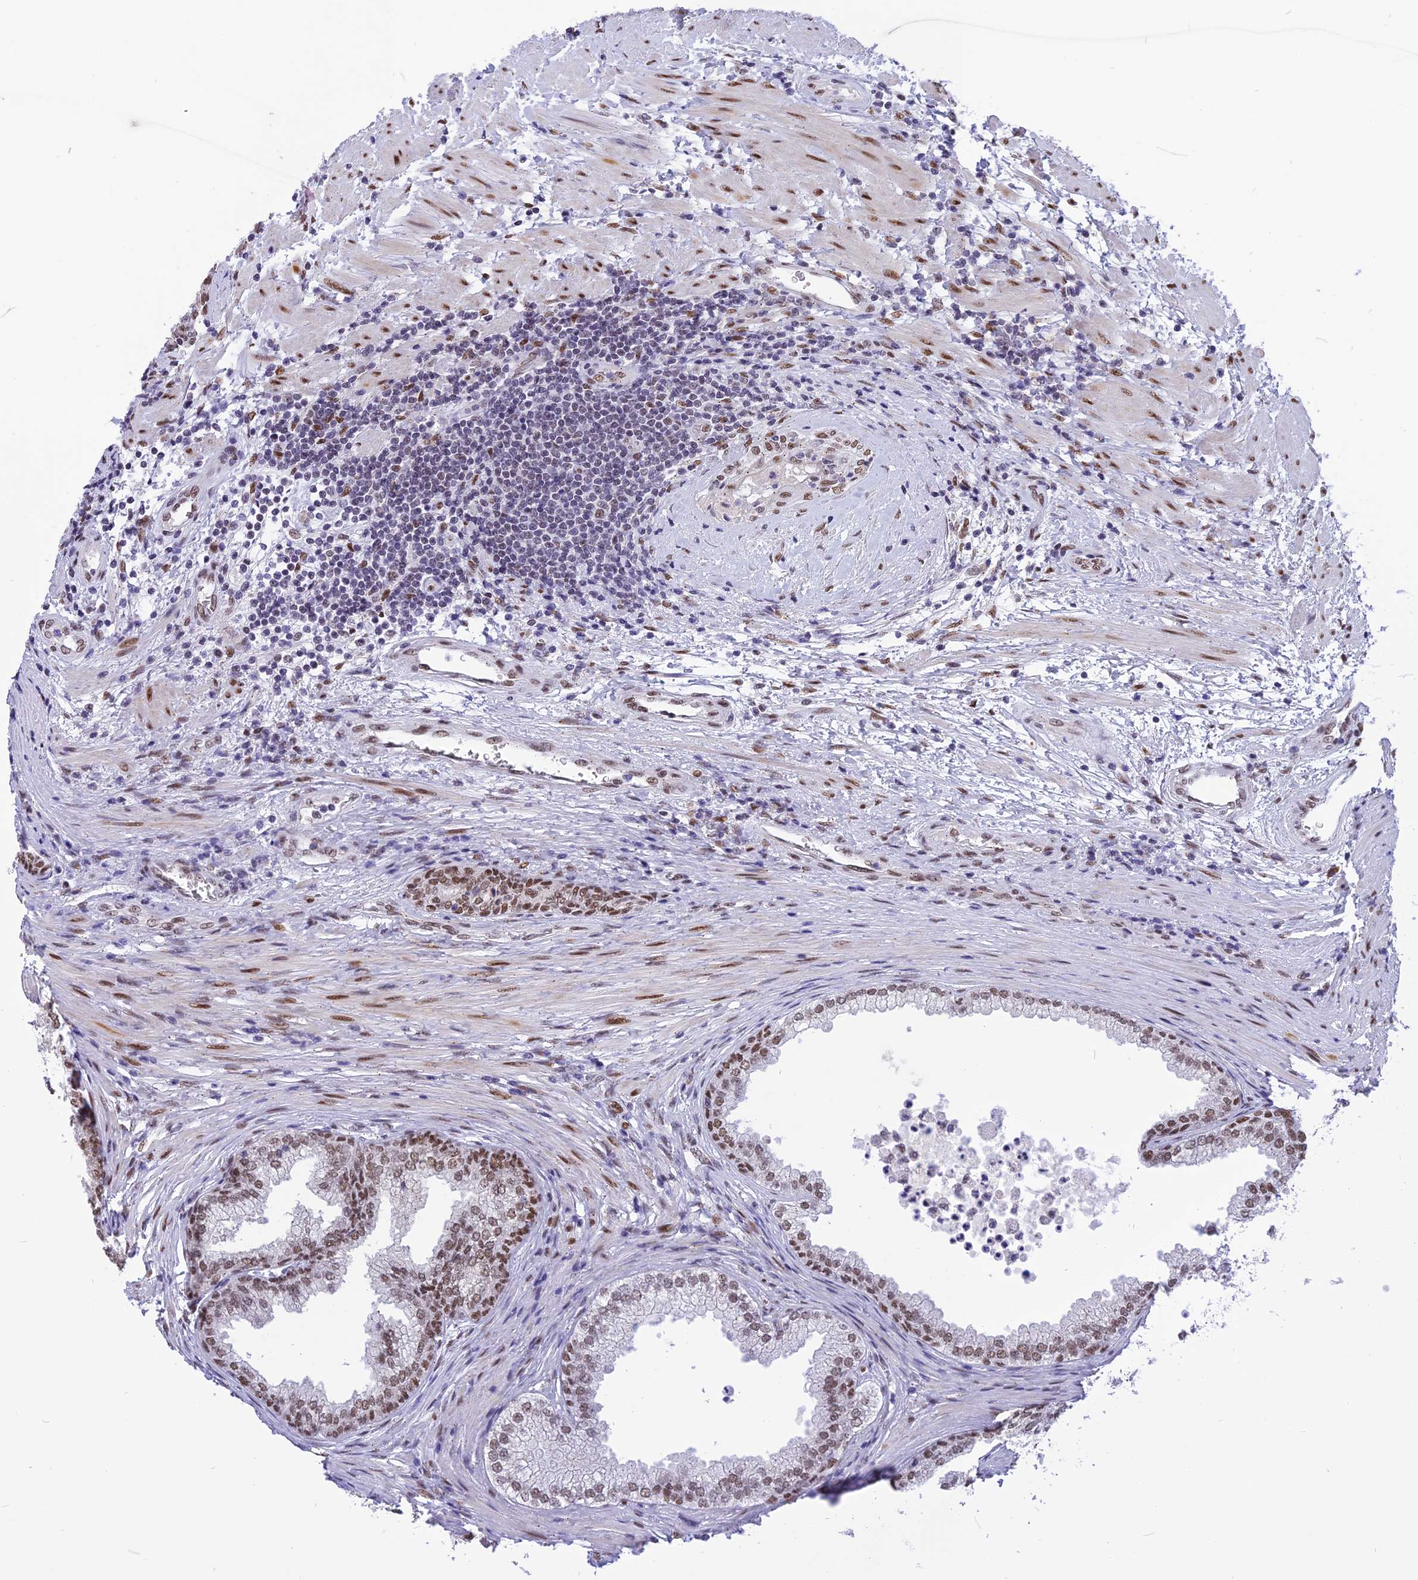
{"staining": {"intensity": "moderate", "quantity": ">75%", "location": "nuclear"}, "tissue": "prostate", "cell_type": "Glandular cells", "image_type": "normal", "snomed": [{"axis": "morphology", "description": "Normal tissue, NOS"}, {"axis": "topography", "description": "Prostate"}], "caption": "Protein staining of unremarkable prostate shows moderate nuclear expression in about >75% of glandular cells.", "gene": "IRF2BP1", "patient": {"sex": "male", "age": 76}}